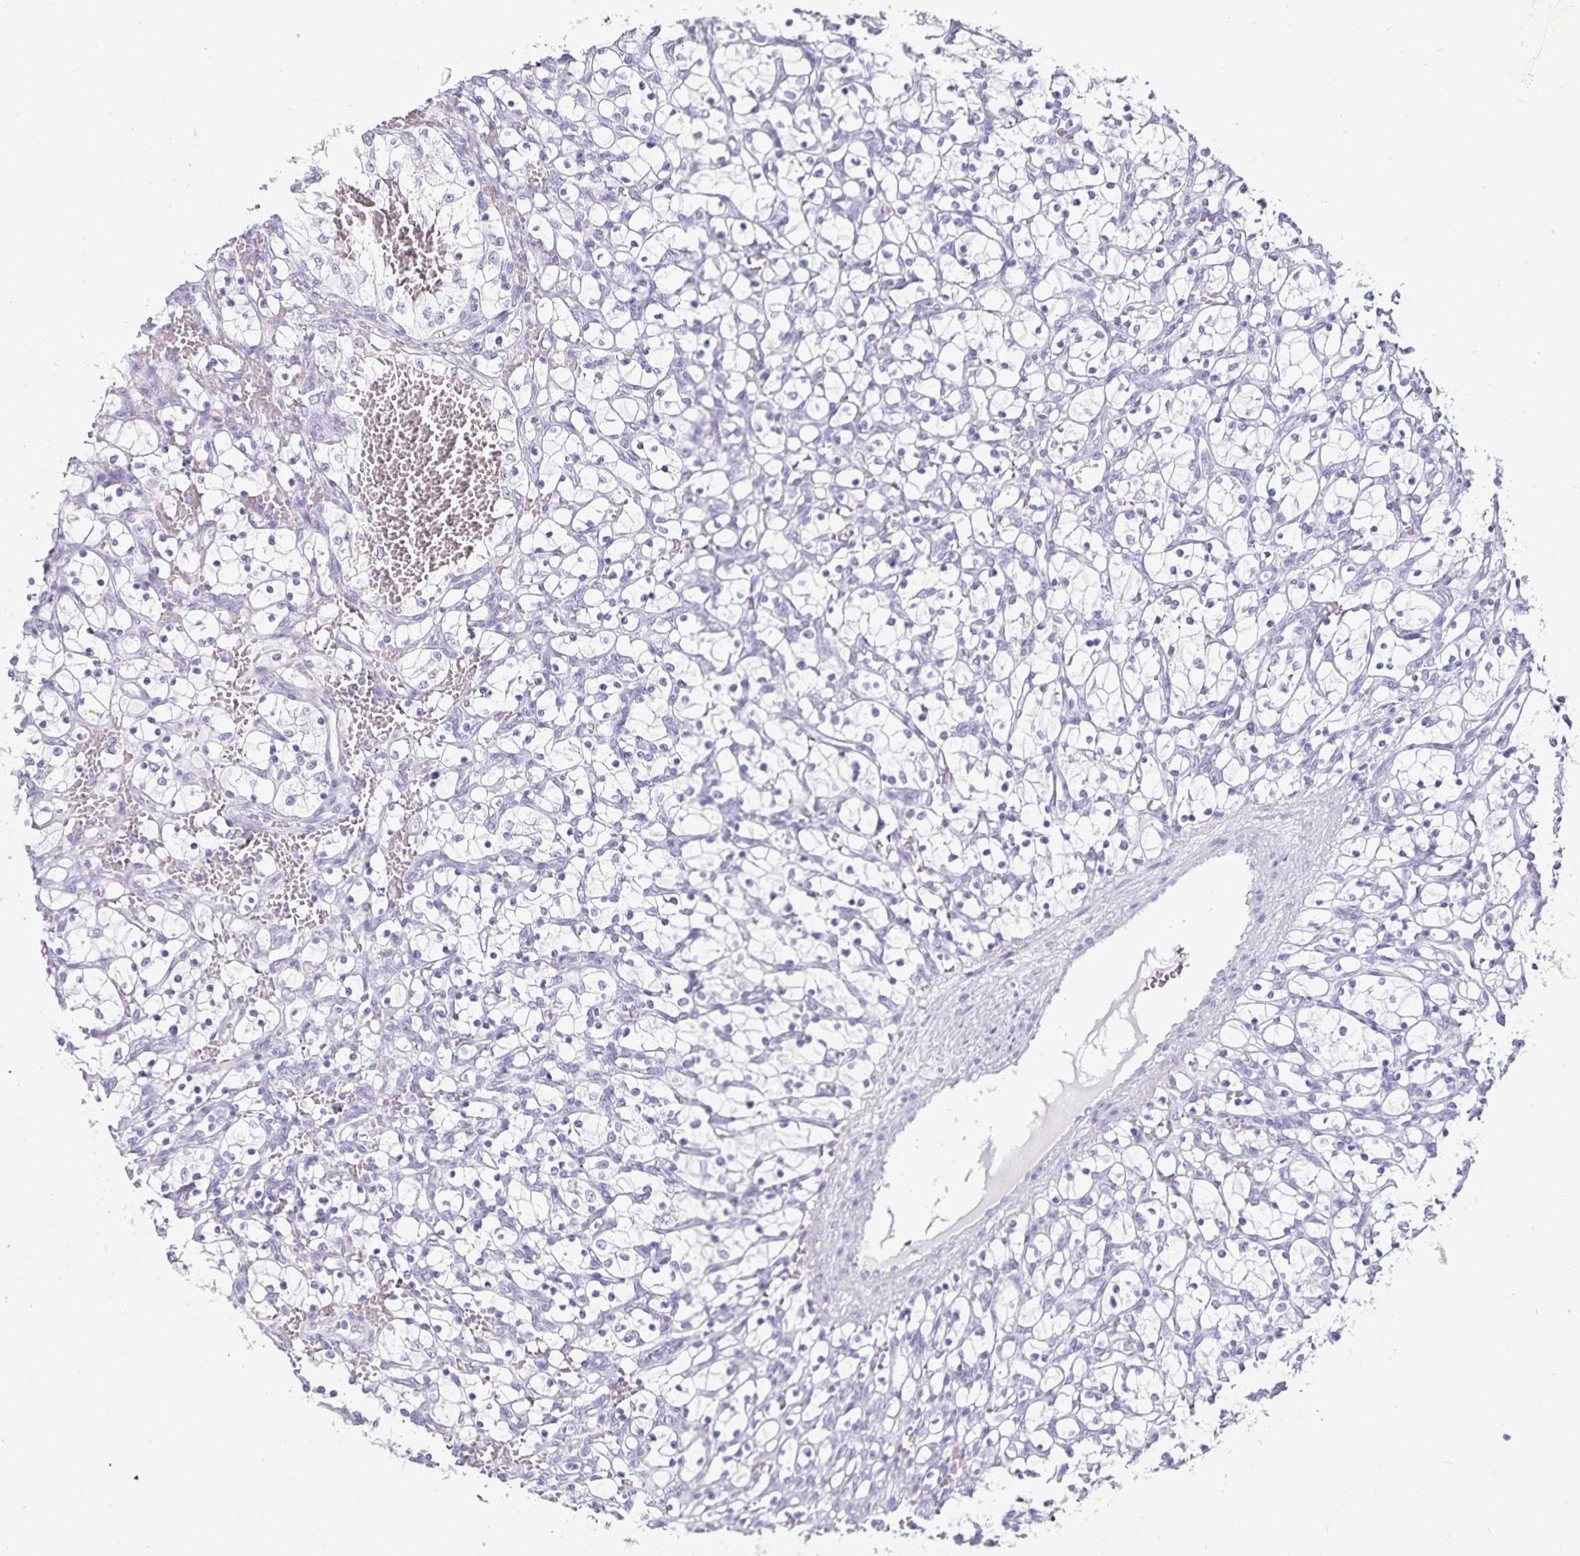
{"staining": {"intensity": "negative", "quantity": "none", "location": "none"}, "tissue": "renal cancer", "cell_type": "Tumor cells", "image_type": "cancer", "snomed": [{"axis": "morphology", "description": "Adenocarcinoma, NOS"}, {"axis": "topography", "description": "Kidney"}], "caption": "Immunohistochemistry photomicrograph of neoplastic tissue: human renal adenocarcinoma stained with DAB displays no significant protein expression in tumor cells.", "gene": "DEFA6", "patient": {"sex": "female", "age": 69}}